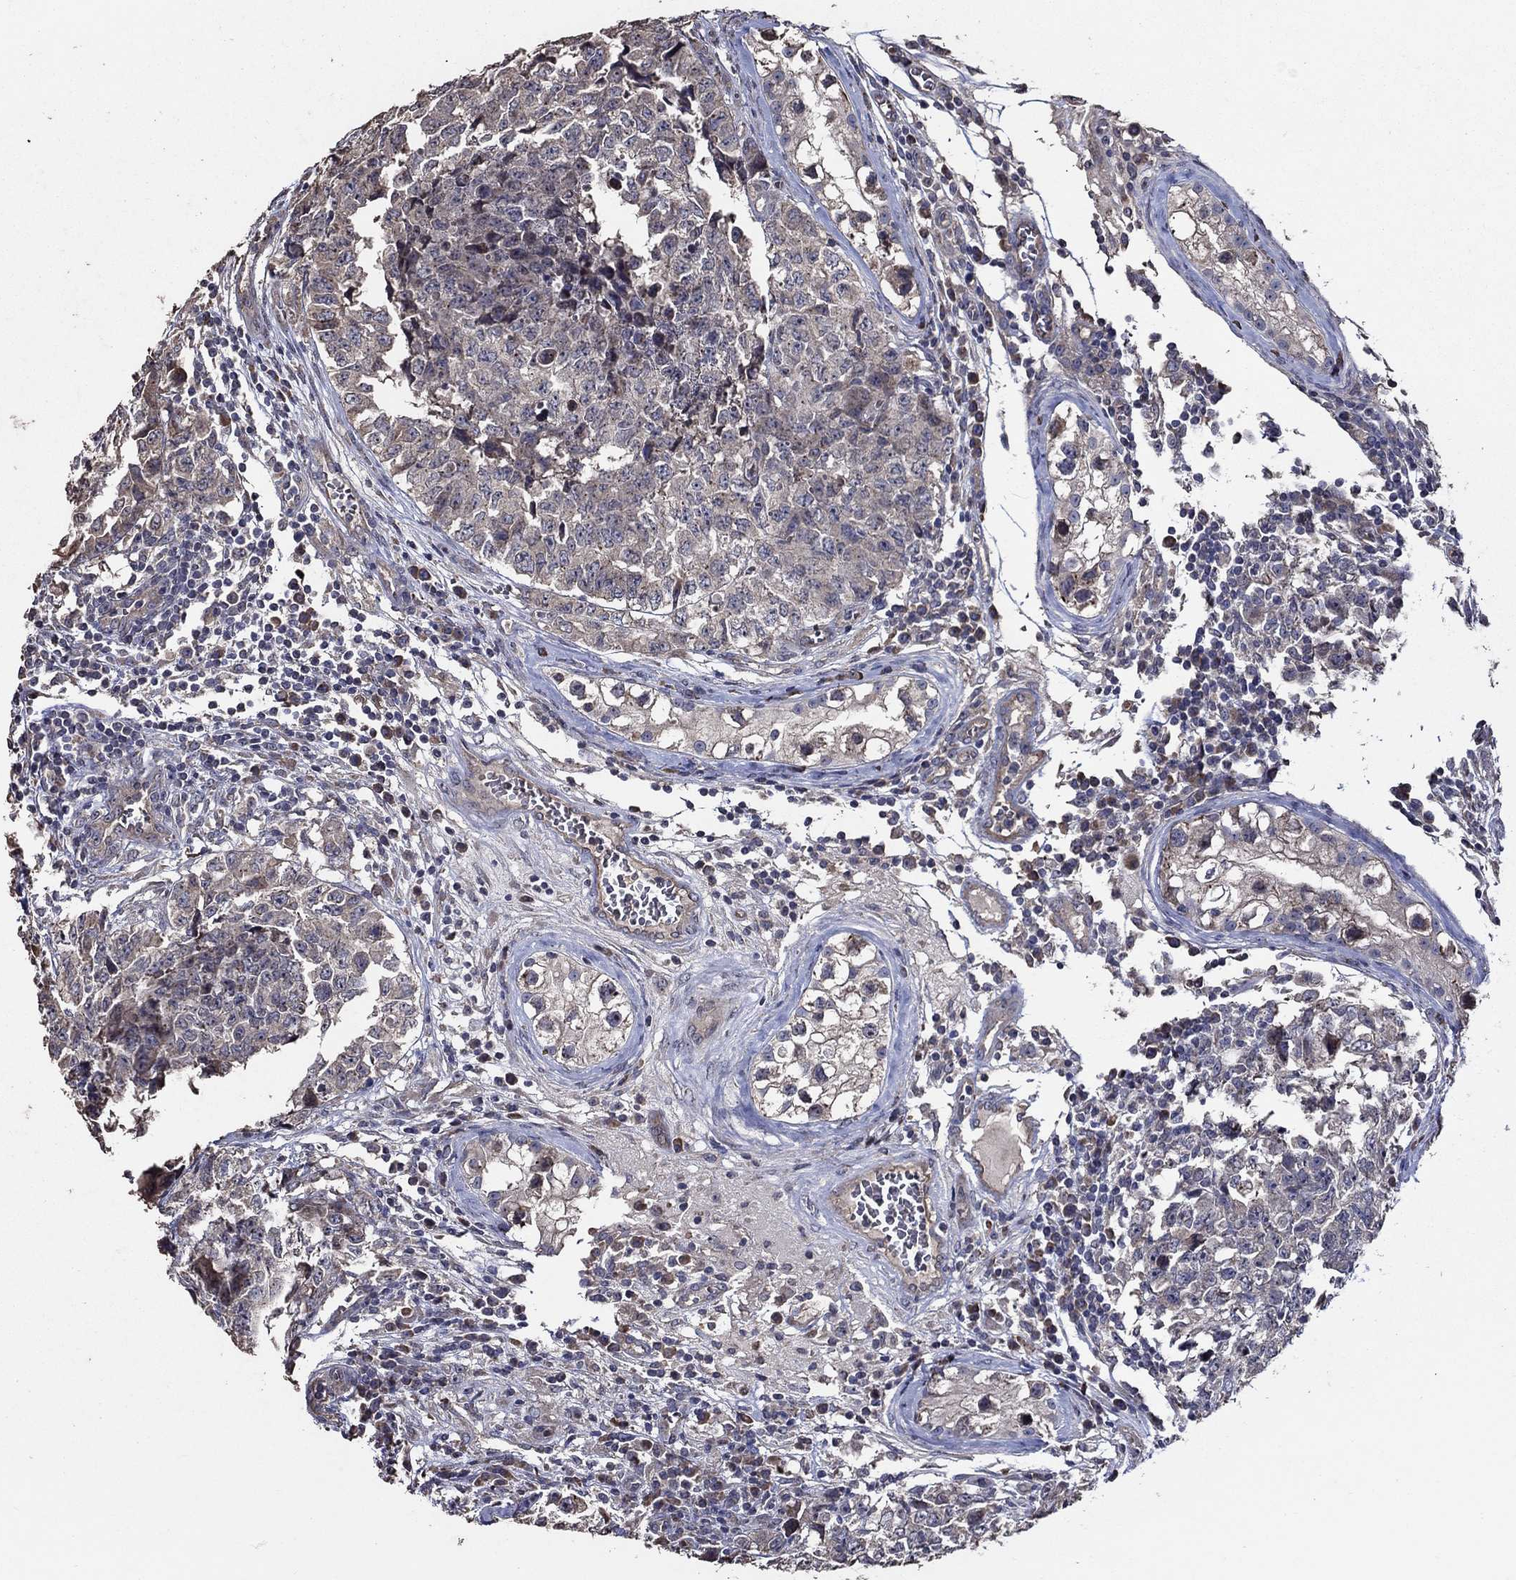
{"staining": {"intensity": "weak", "quantity": "25%-75%", "location": "cytoplasmic/membranous"}, "tissue": "testis cancer", "cell_type": "Tumor cells", "image_type": "cancer", "snomed": [{"axis": "morphology", "description": "Carcinoma, Embryonal, NOS"}, {"axis": "topography", "description": "Testis"}], "caption": "An immunohistochemistry (IHC) image of tumor tissue is shown. Protein staining in brown labels weak cytoplasmic/membranous positivity in testis cancer within tumor cells. (IHC, brightfield microscopy, high magnification).", "gene": "HAP1", "patient": {"sex": "male", "age": 23}}